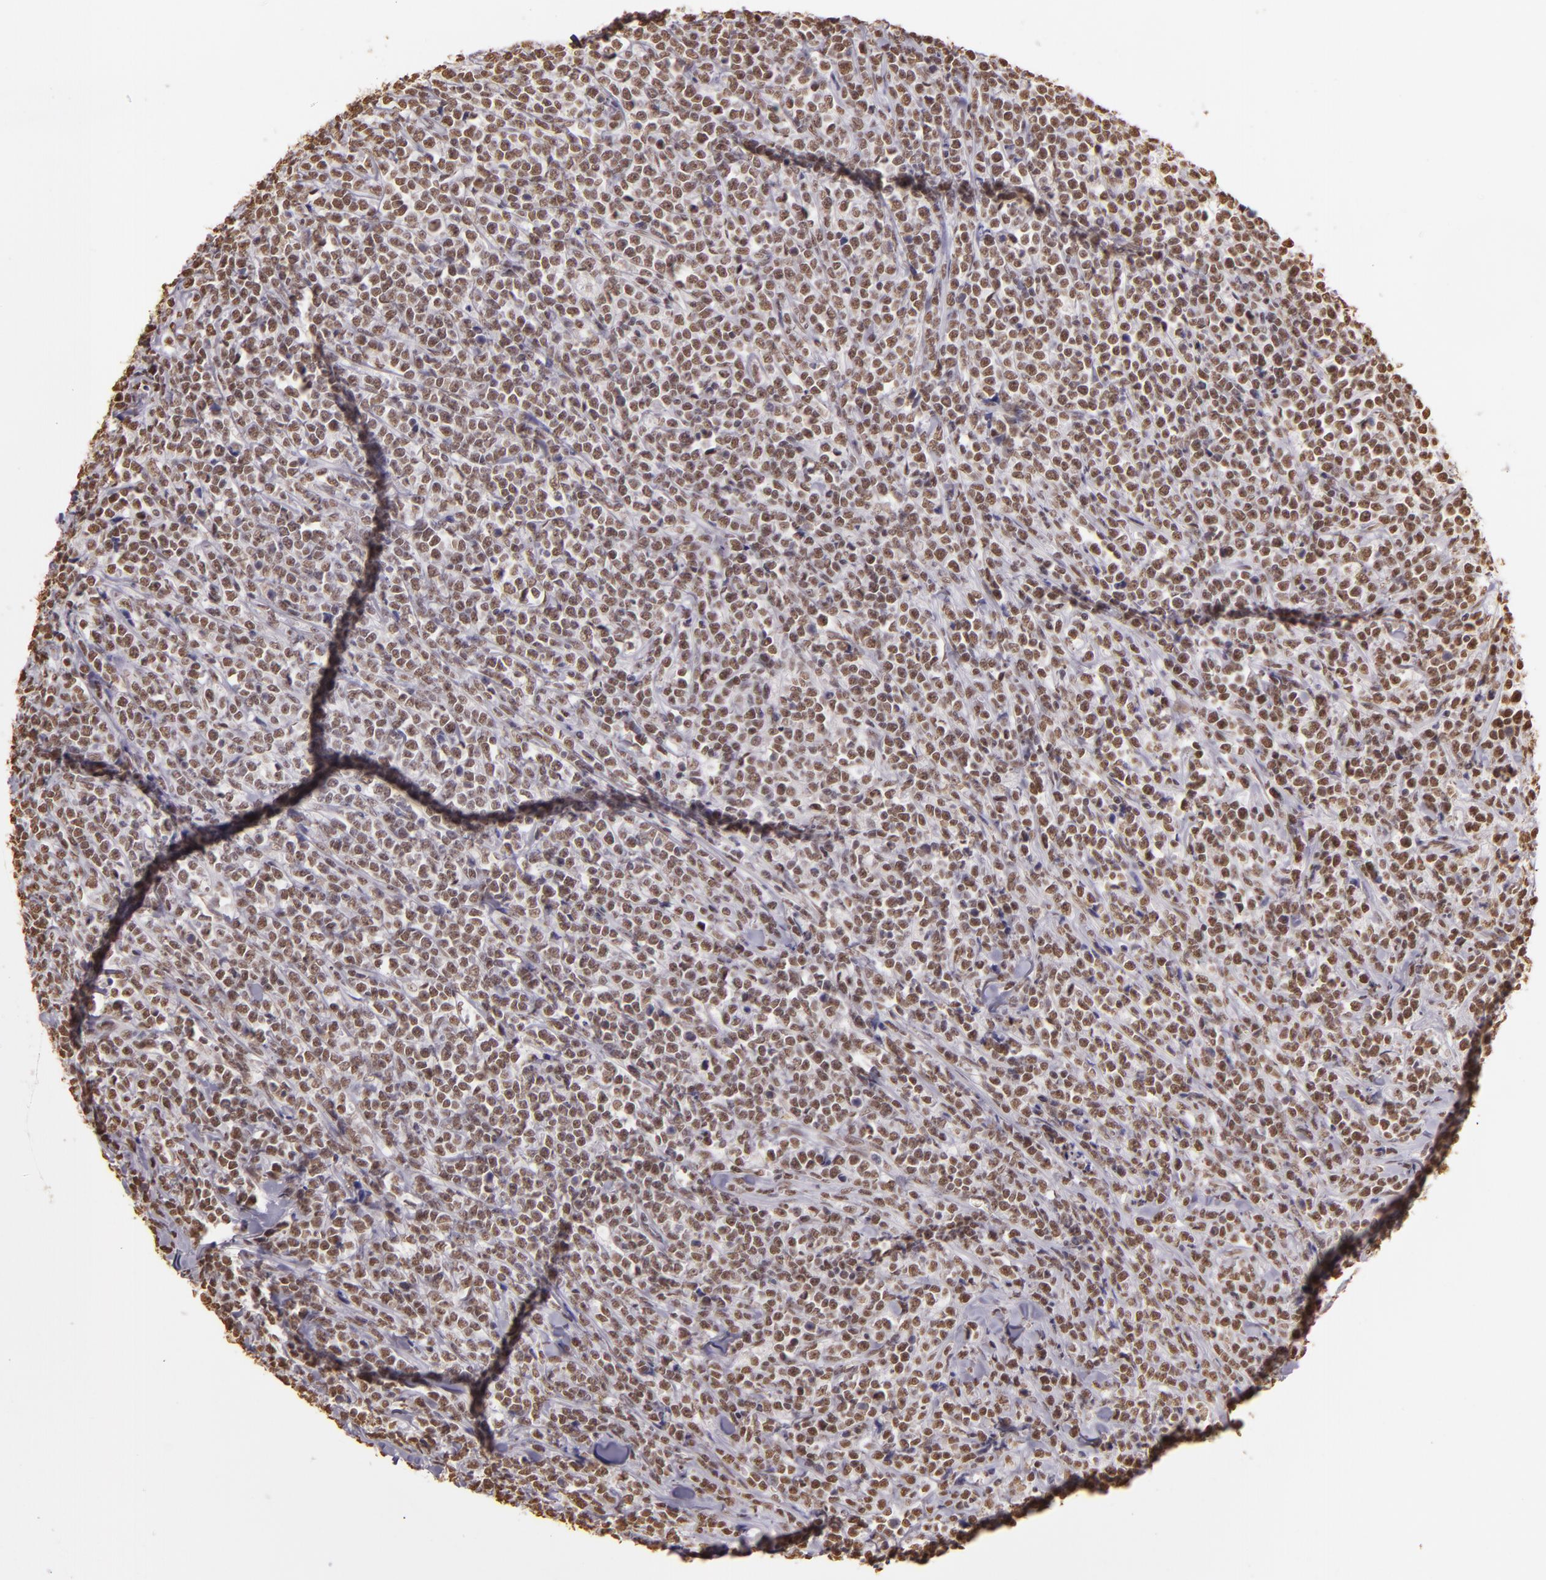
{"staining": {"intensity": "weak", "quantity": ">75%", "location": "nuclear"}, "tissue": "lymphoma", "cell_type": "Tumor cells", "image_type": "cancer", "snomed": [{"axis": "morphology", "description": "Malignant lymphoma, non-Hodgkin's type, High grade"}, {"axis": "topography", "description": "Small intestine"}, {"axis": "topography", "description": "Colon"}], "caption": "Human malignant lymphoma, non-Hodgkin's type (high-grade) stained for a protein (brown) demonstrates weak nuclear positive expression in approximately >75% of tumor cells.", "gene": "PAPOLA", "patient": {"sex": "male", "age": 8}}